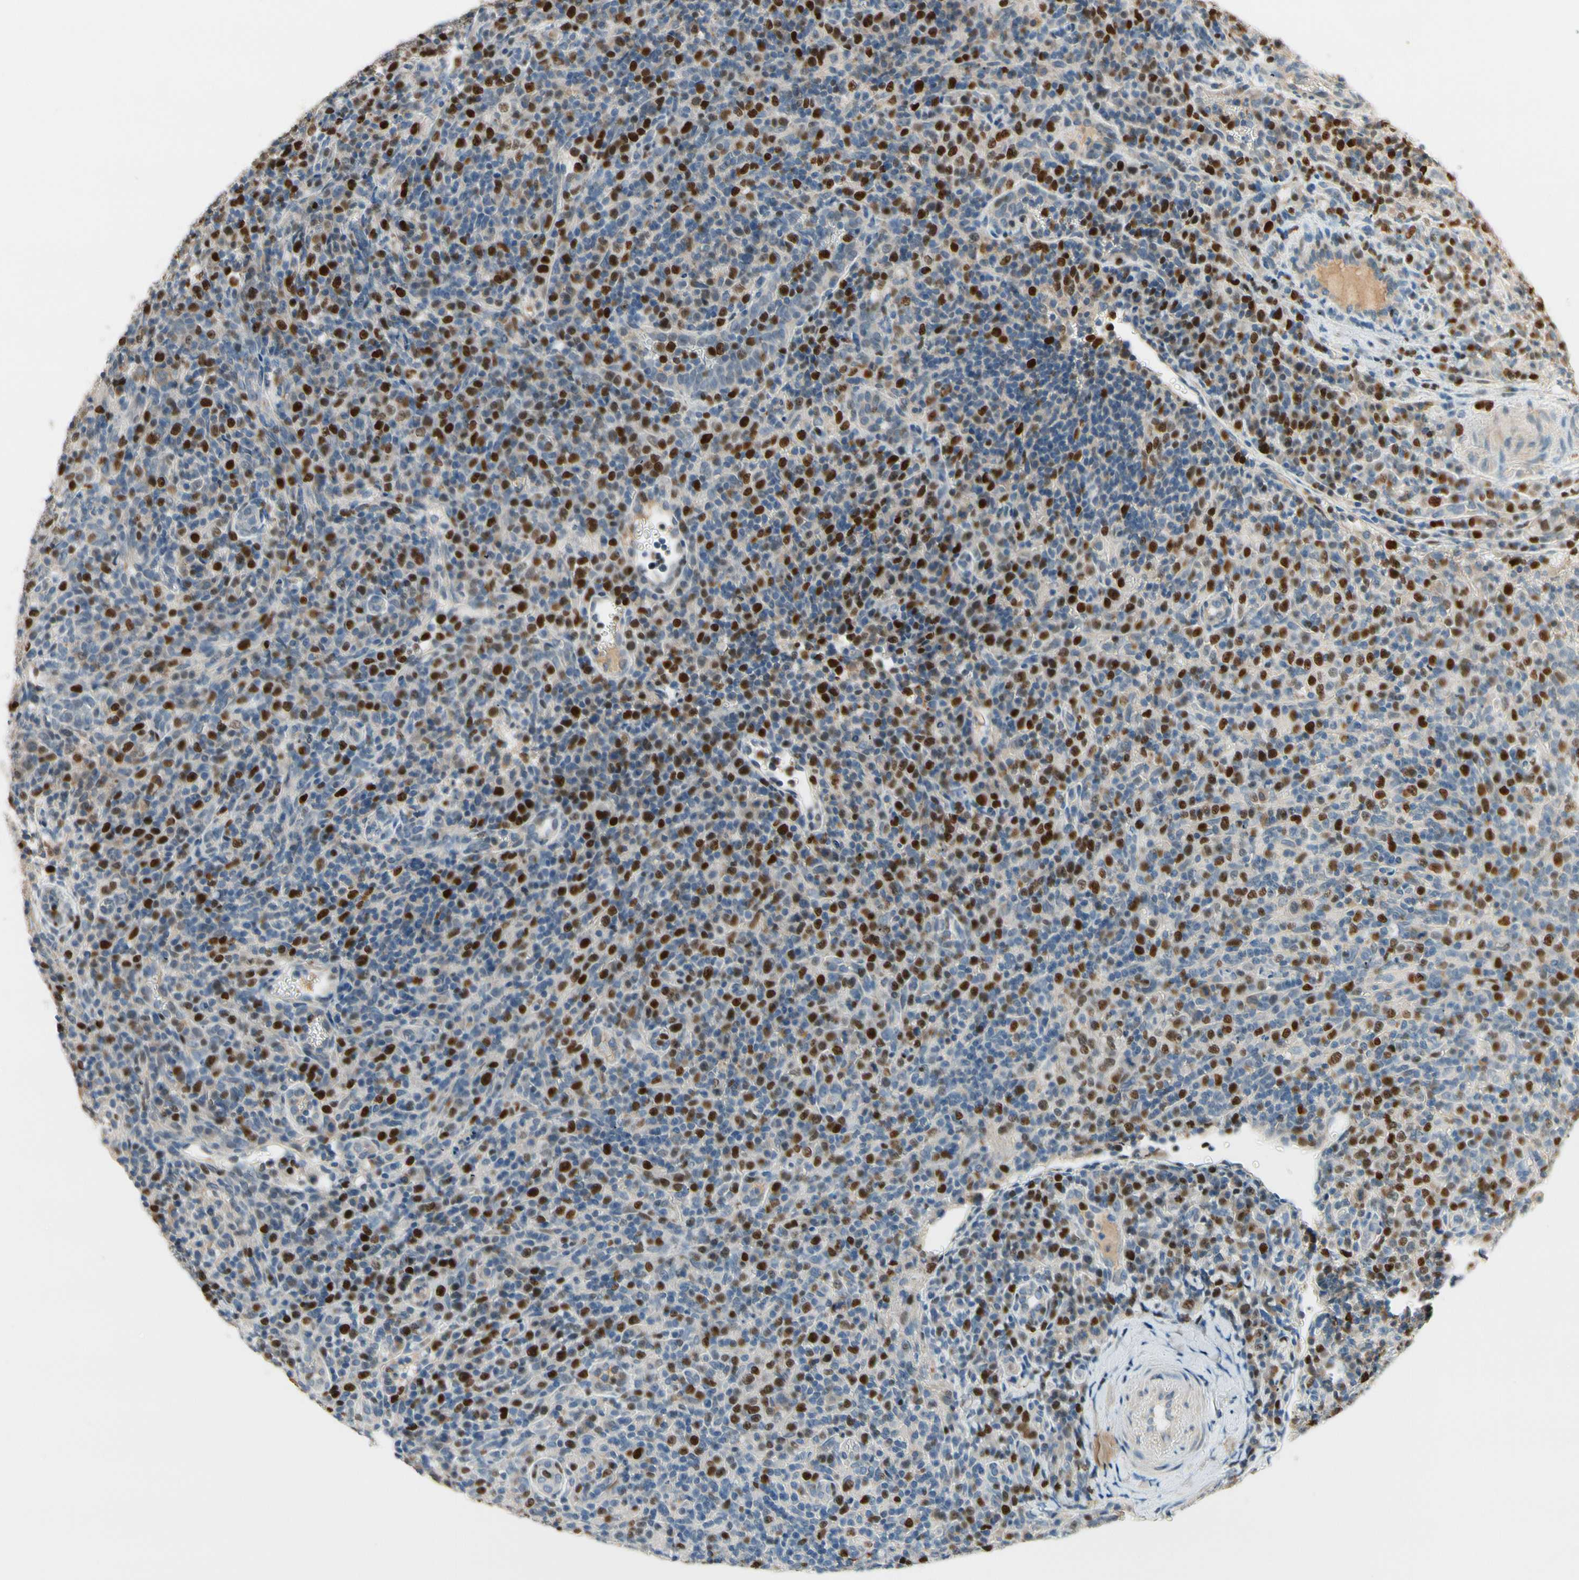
{"staining": {"intensity": "strong", "quantity": "25%-75%", "location": "nuclear"}, "tissue": "lymphoma", "cell_type": "Tumor cells", "image_type": "cancer", "snomed": [{"axis": "morphology", "description": "Malignant lymphoma, non-Hodgkin's type, High grade"}, {"axis": "topography", "description": "Lymph node"}], "caption": "IHC of high-grade malignant lymphoma, non-Hodgkin's type demonstrates high levels of strong nuclear staining in approximately 25%-75% of tumor cells.", "gene": "ZKSCAN4", "patient": {"sex": "female", "age": 76}}